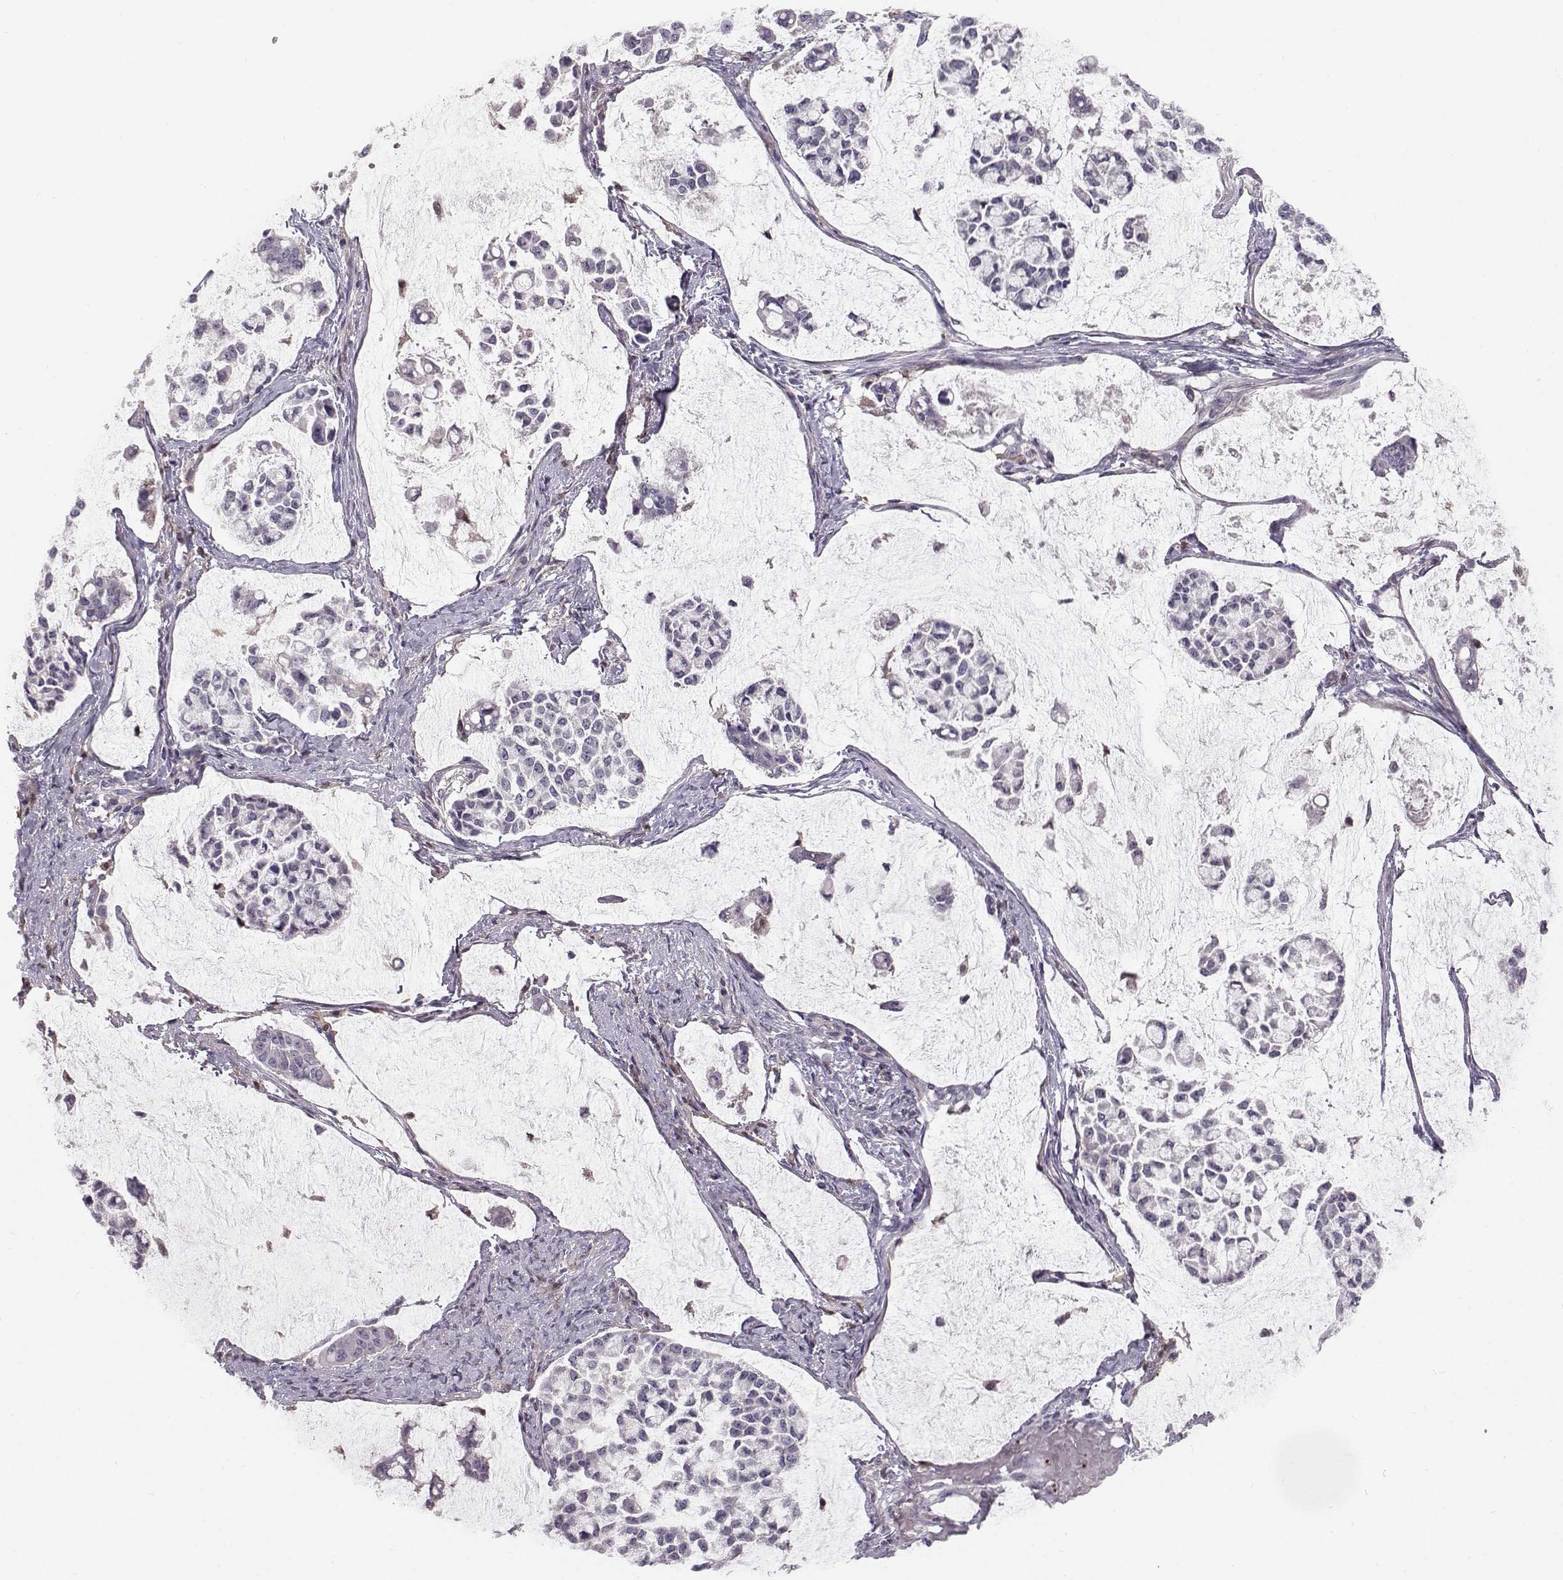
{"staining": {"intensity": "negative", "quantity": "none", "location": "none"}, "tissue": "stomach cancer", "cell_type": "Tumor cells", "image_type": "cancer", "snomed": [{"axis": "morphology", "description": "Adenocarcinoma, NOS"}, {"axis": "topography", "description": "Stomach"}], "caption": "Tumor cells are negative for protein expression in human stomach cancer.", "gene": "ASB16", "patient": {"sex": "male", "age": 82}}